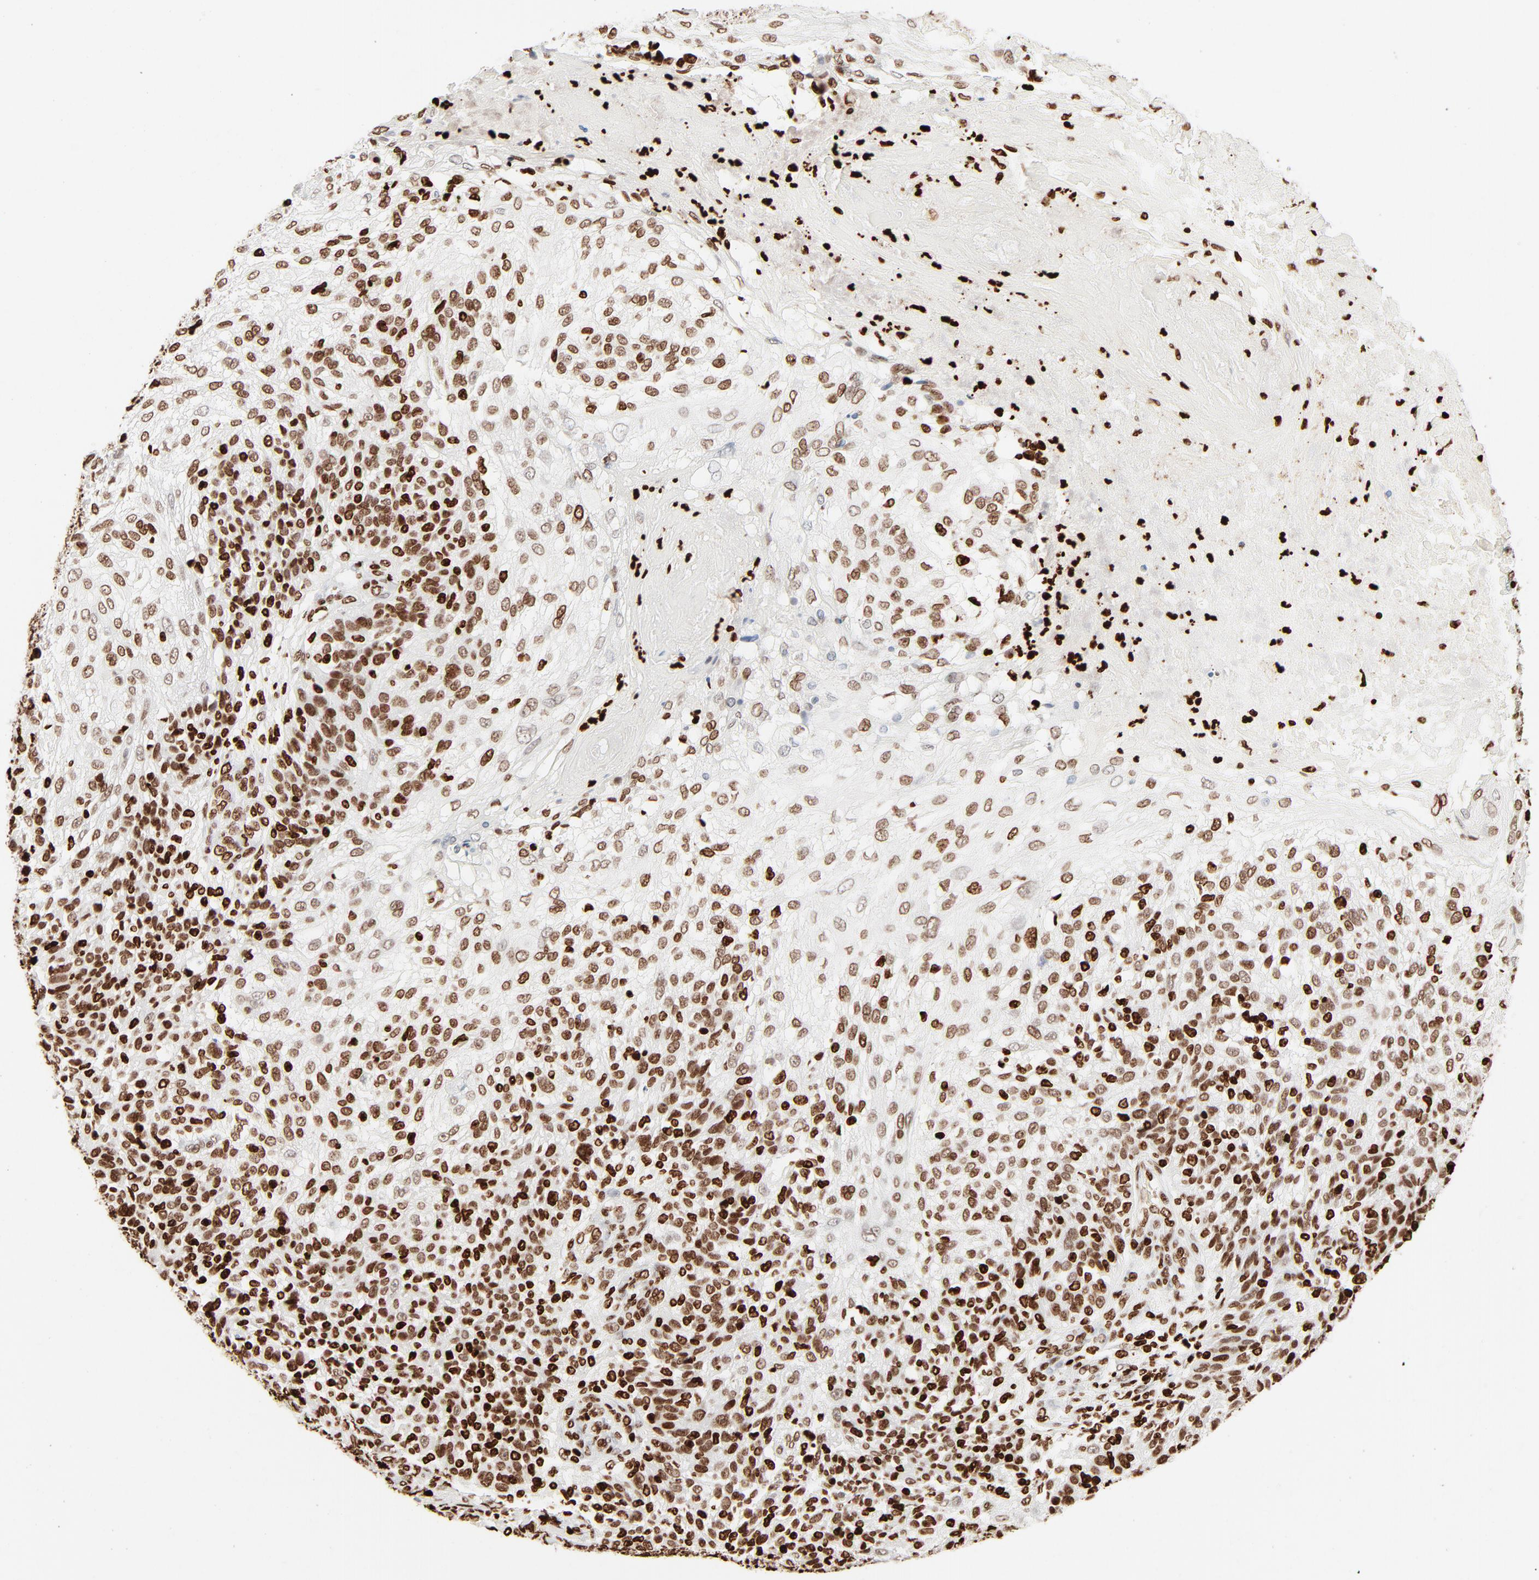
{"staining": {"intensity": "moderate", "quantity": ">75%", "location": "nuclear"}, "tissue": "skin cancer", "cell_type": "Tumor cells", "image_type": "cancer", "snomed": [{"axis": "morphology", "description": "Normal tissue, NOS"}, {"axis": "morphology", "description": "Squamous cell carcinoma, NOS"}, {"axis": "topography", "description": "Skin"}], "caption": "A brown stain shows moderate nuclear expression of a protein in human skin cancer (squamous cell carcinoma) tumor cells.", "gene": "HMGB2", "patient": {"sex": "female", "age": 83}}